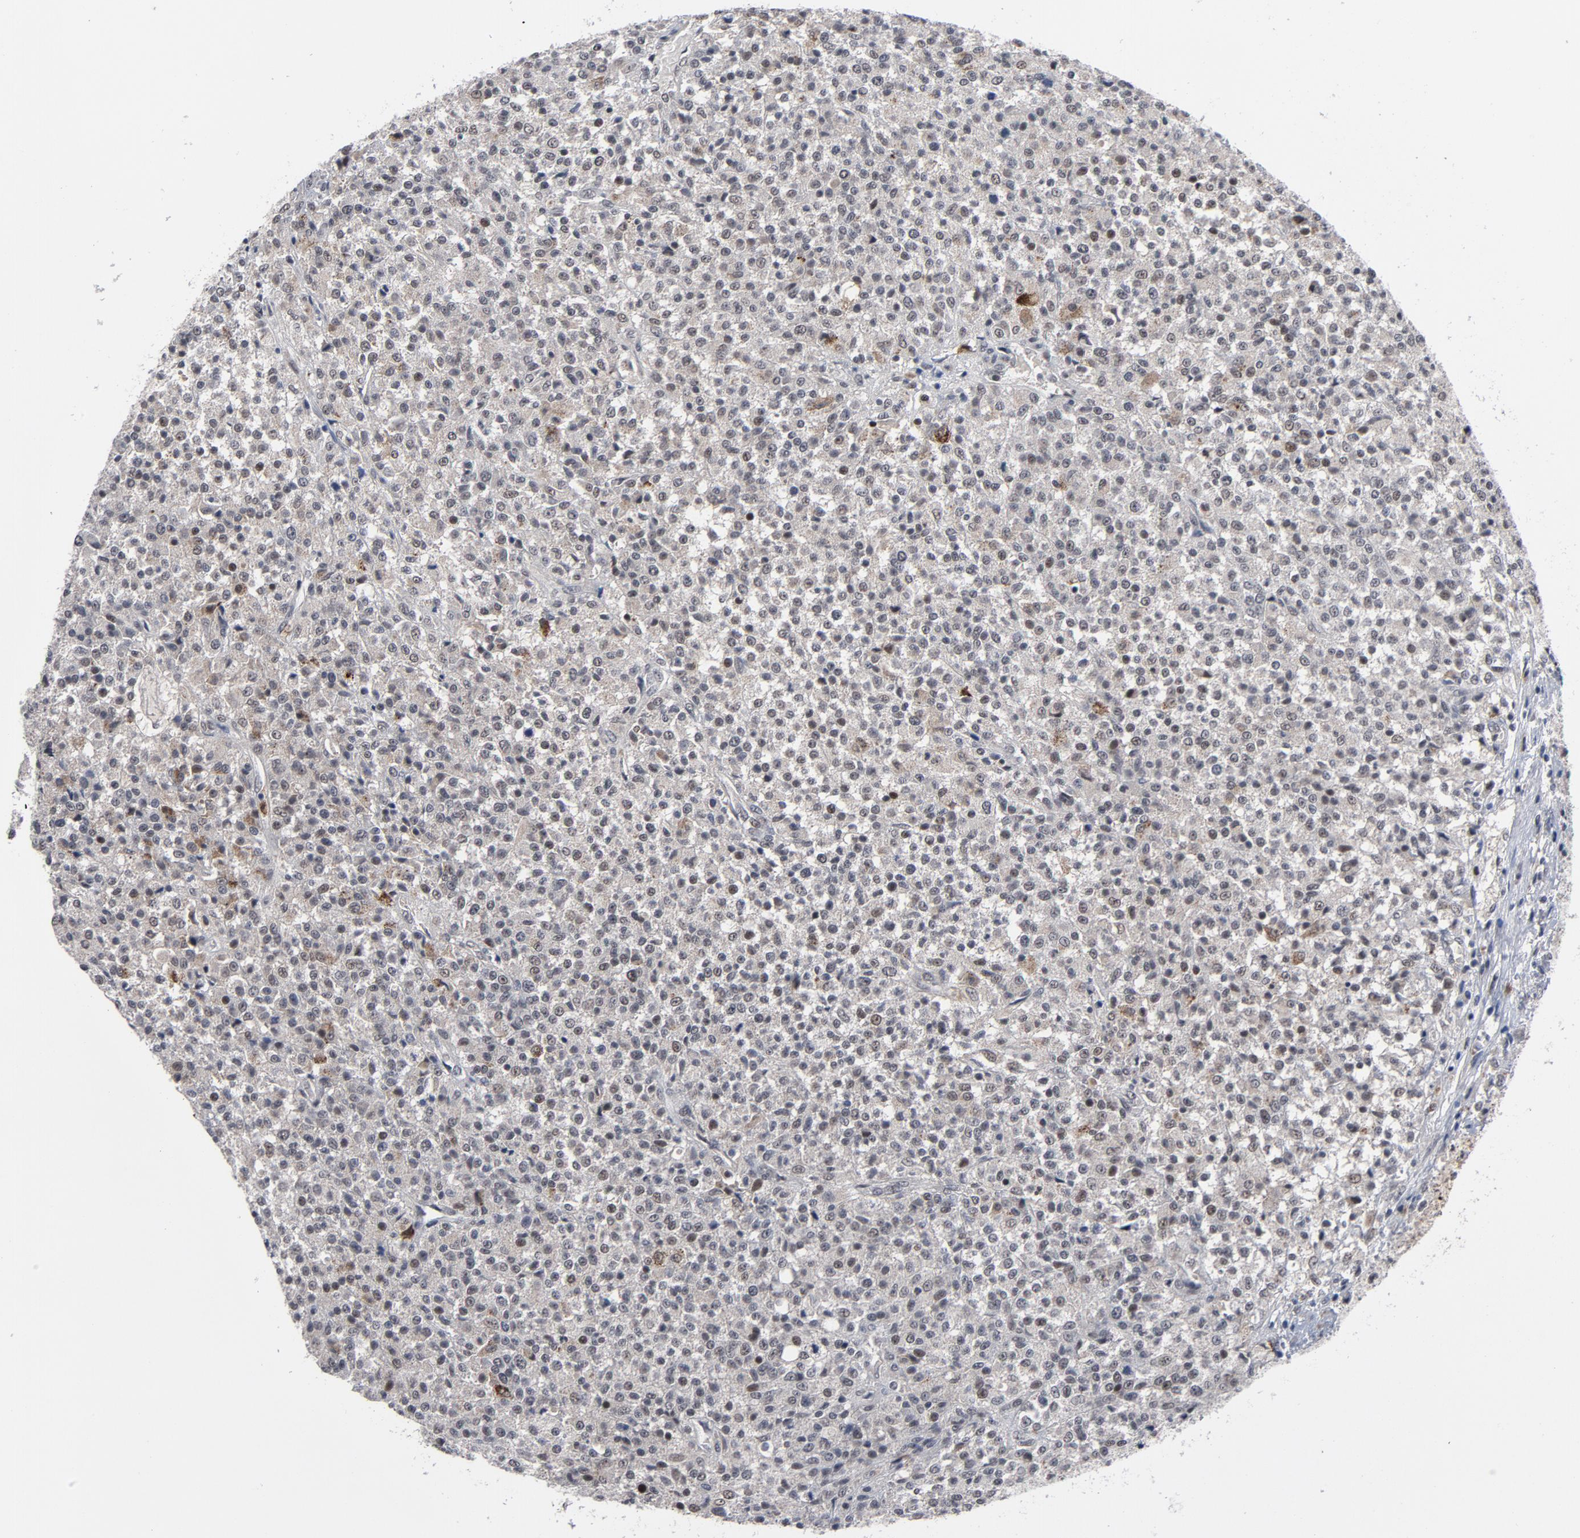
{"staining": {"intensity": "negative", "quantity": "none", "location": "none"}, "tissue": "testis cancer", "cell_type": "Tumor cells", "image_type": "cancer", "snomed": [{"axis": "morphology", "description": "Seminoma, NOS"}, {"axis": "topography", "description": "Testis"}], "caption": "High power microscopy micrograph of an immunohistochemistry histopathology image of testis cancer, revealing no significant staining in tumor cells. Nuclei are stained in blue.", "gene": "RTL5", "patient": {"sex": "male", "age": 59}}